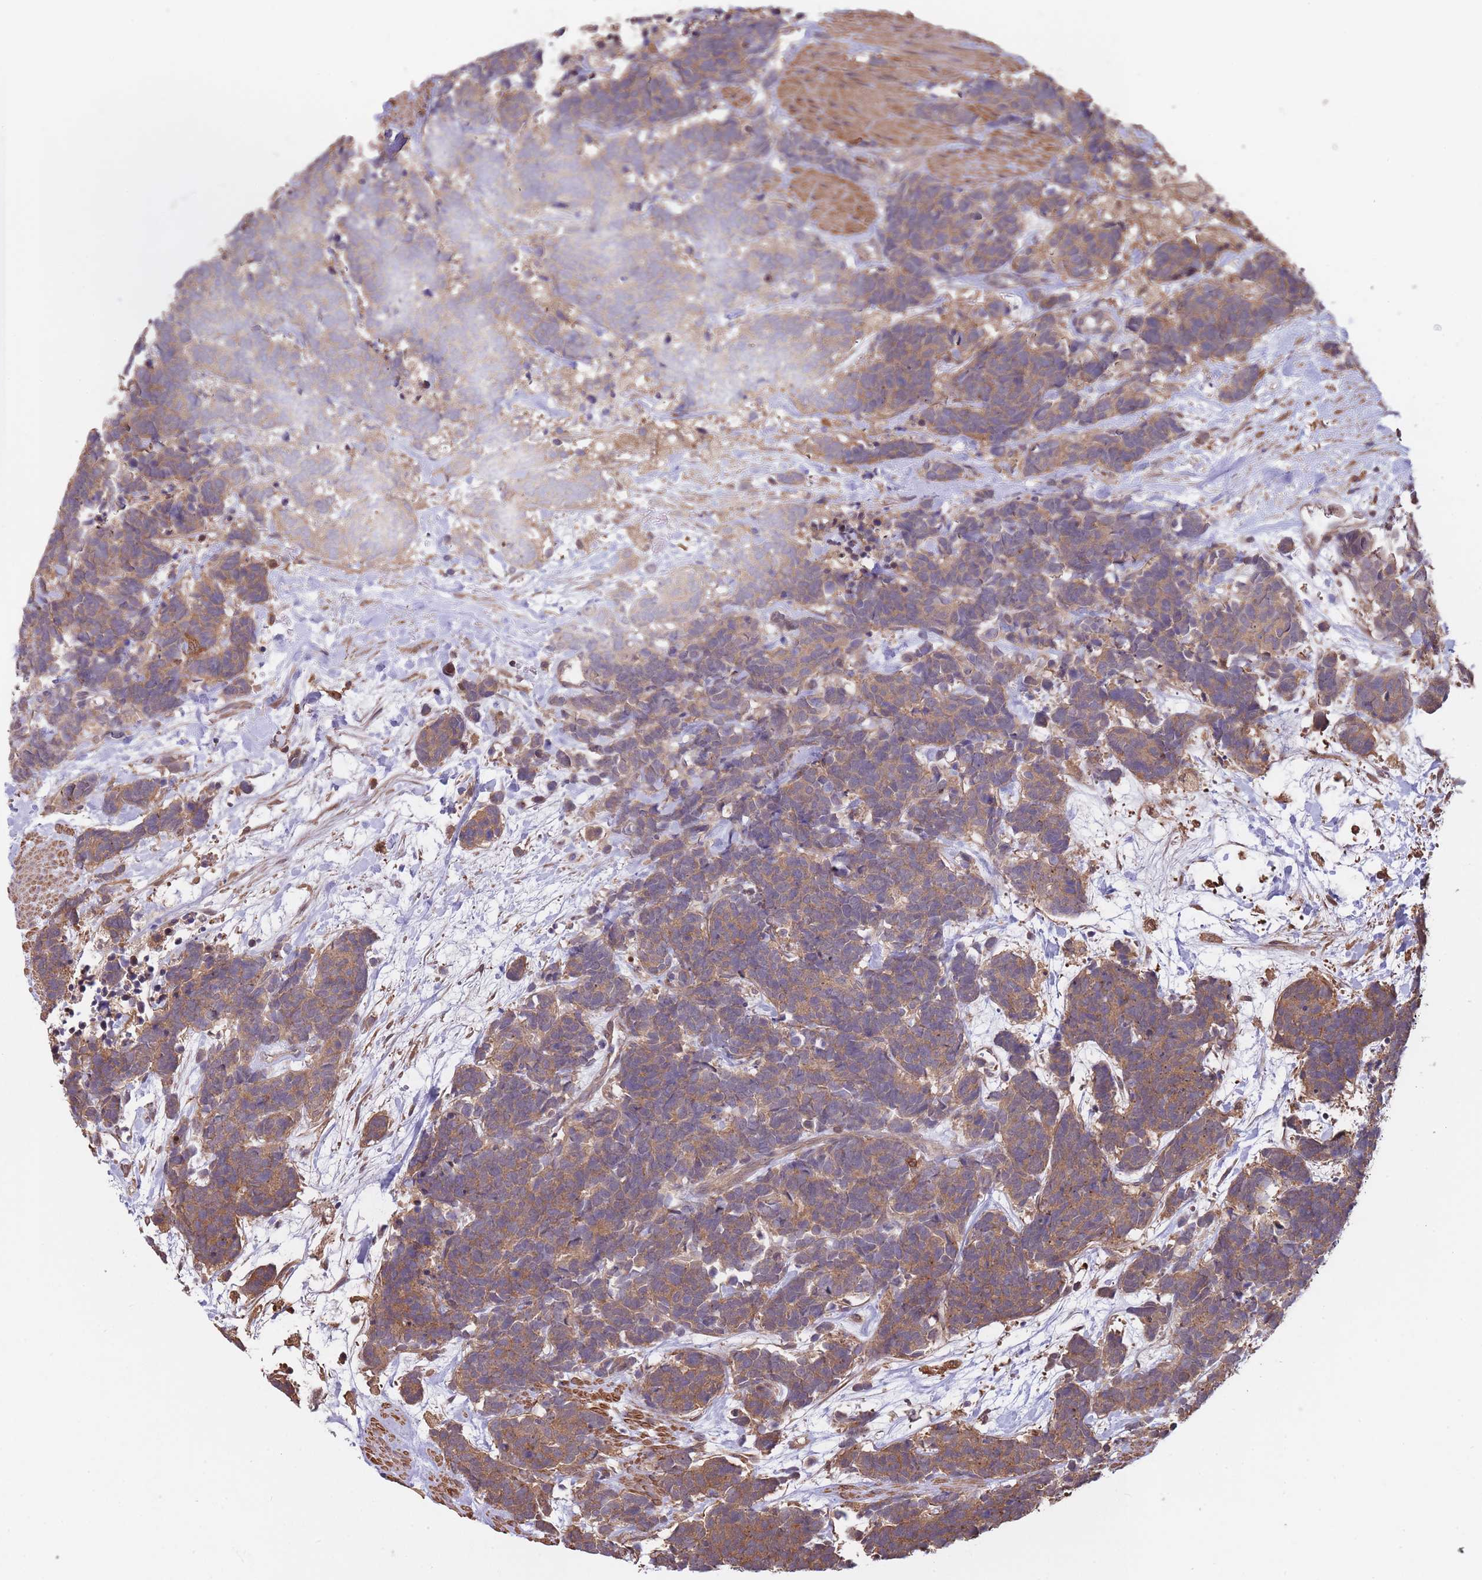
{"staining": {"intensity": "moderate", "quantity": ">75%", "location": "cytoplasmic/membranous"}, "tissue": "carcinoid", "cell_type": "Tumor cells", "image_type": "cancer", "snomed": [{"axis": "morphology", "description": "Carcinoma, NOS"}, {"axis": "morphology", "description": "Carcinoid, malignant, NOS"}, {"axis": "topography", "description": "Prostate"}], "caption": "A brown stain labels moderate cytoplasmic/membranous positivity of a protein in human carcinoid tumor cells. (DAB IHC with brightfield microscopy, high magnification).", "gene": "ZNF304", "patient": {"sex": "male", "age": 57}}